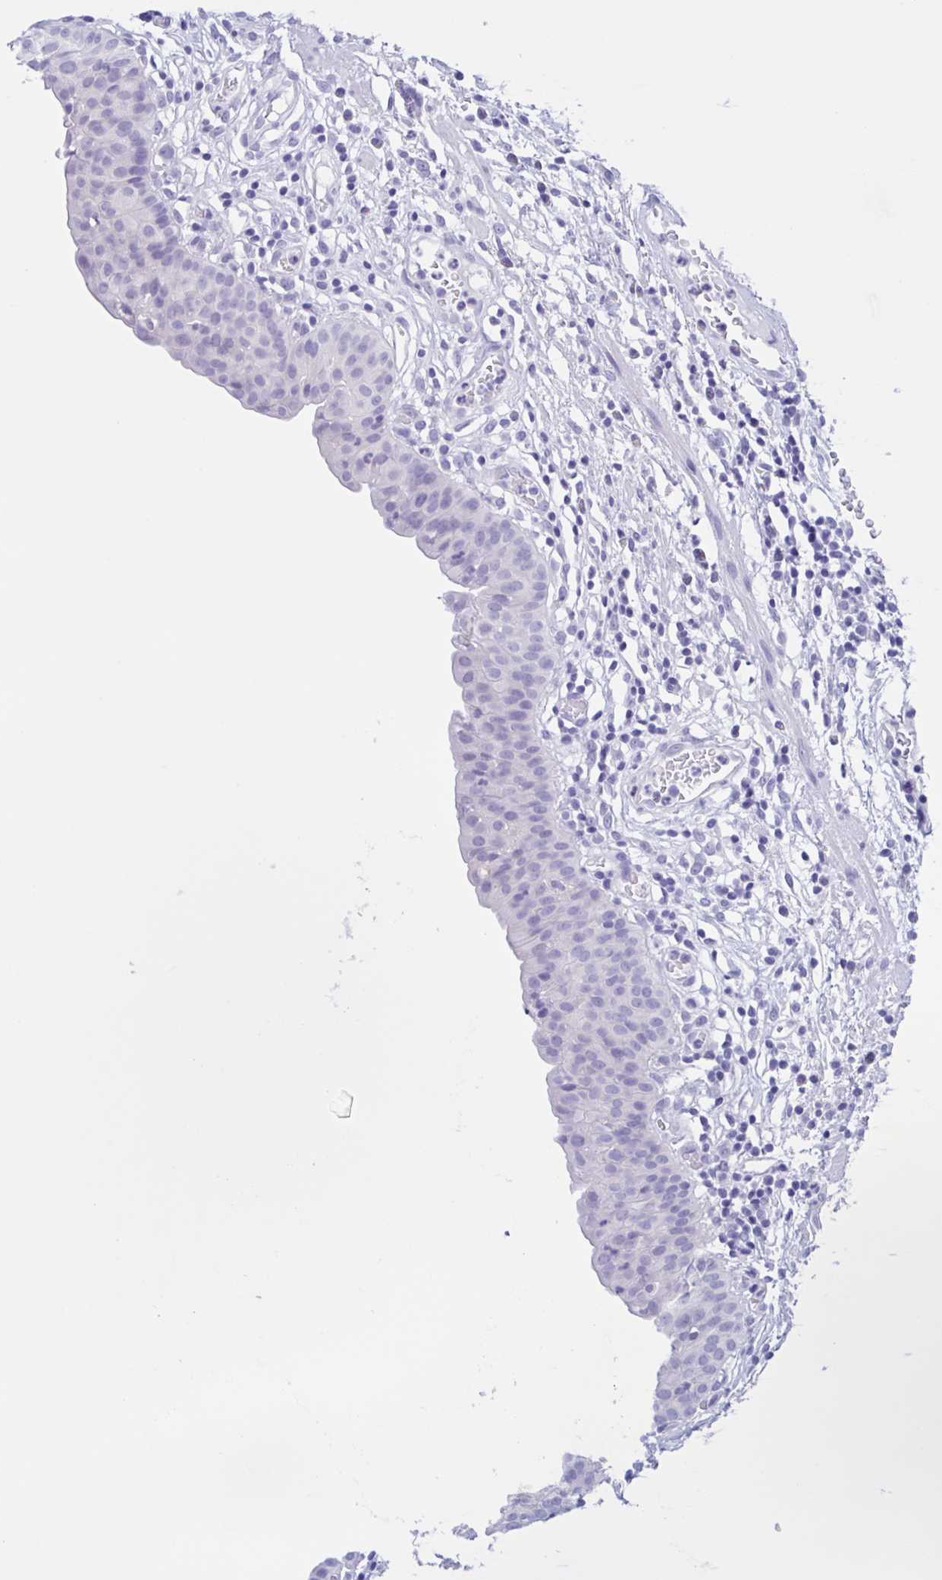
{"staining": {"intensity": "negative", "quantity": "none", "location": "none"}, "tissue": "urinary bladder", "cell_type": "Urothelial cells", "image_type": "normal", "snomed": [{"axis": "morphology", "description": "Normal tissue, NOS"}, {"axis": "morphology", "description": "Inflammation, NOS"}, {"axis": "topography", "description": "Urinary bladder"}], "caption": "A histopathology image of urinary bladder stained for a protein reveals no brown staining in urothelial cells.", "gene": "TGIF2LX", "patient": {"sex": "male", "age": 57}}